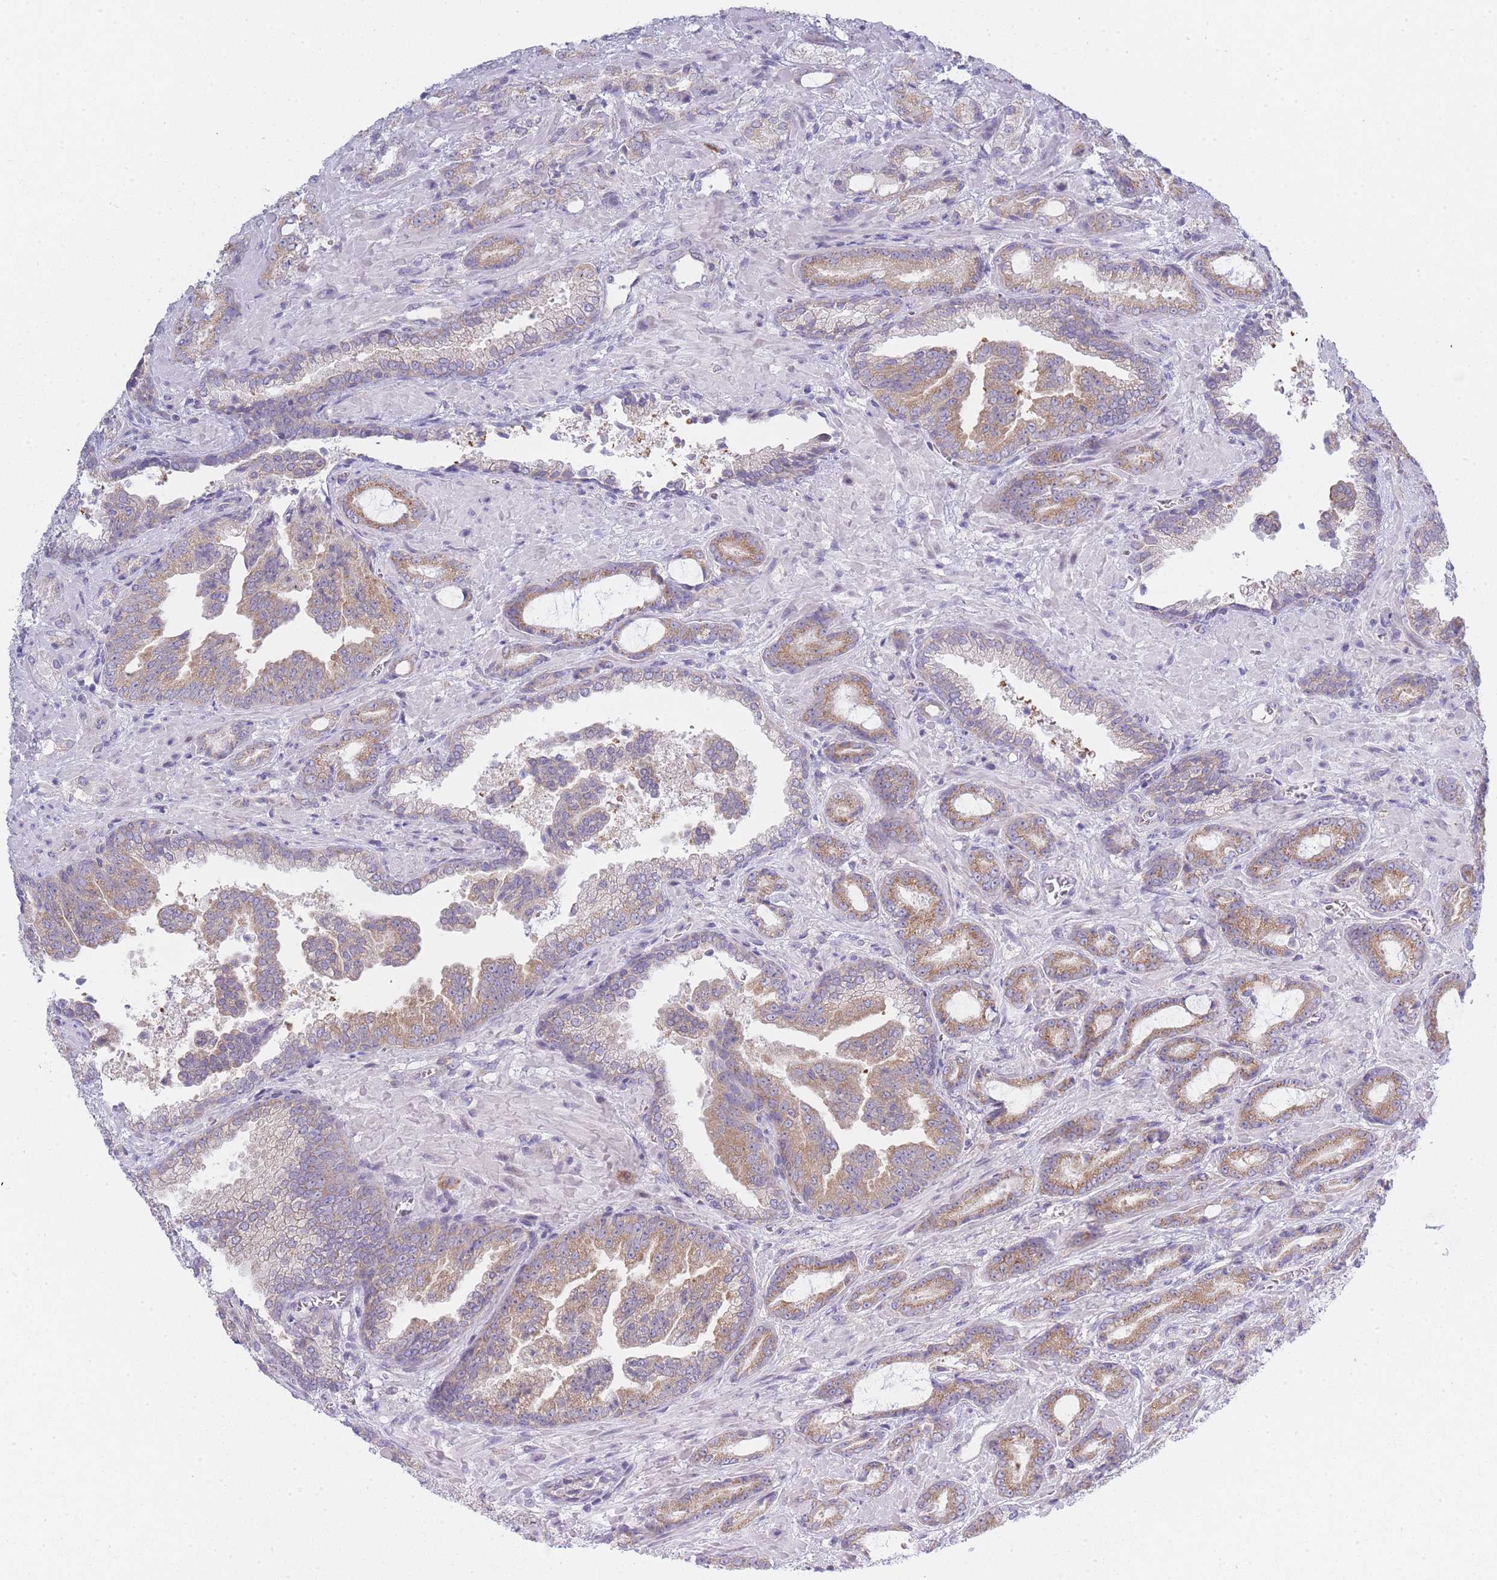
{"staining": {"intensity": "moderate", "quantity": ">75%", "location": "cytoplasmic/membranous"}, "tissue": "prostate cancer", "cell_type": "Tumor cells", "image_type": "cancer", "snomed": [{"axis": "morphology", "description": "Adenocarcinoma, High grade"}, {"axis": "topography", "description": "Prostate"}], "caption": "Moderate cytoplasmic/membranous expression is present in approximately >75% of tumor cells in prostate cancer.", "gene": "OR5L2", "patient": {"sex": "male", "age": 68}}